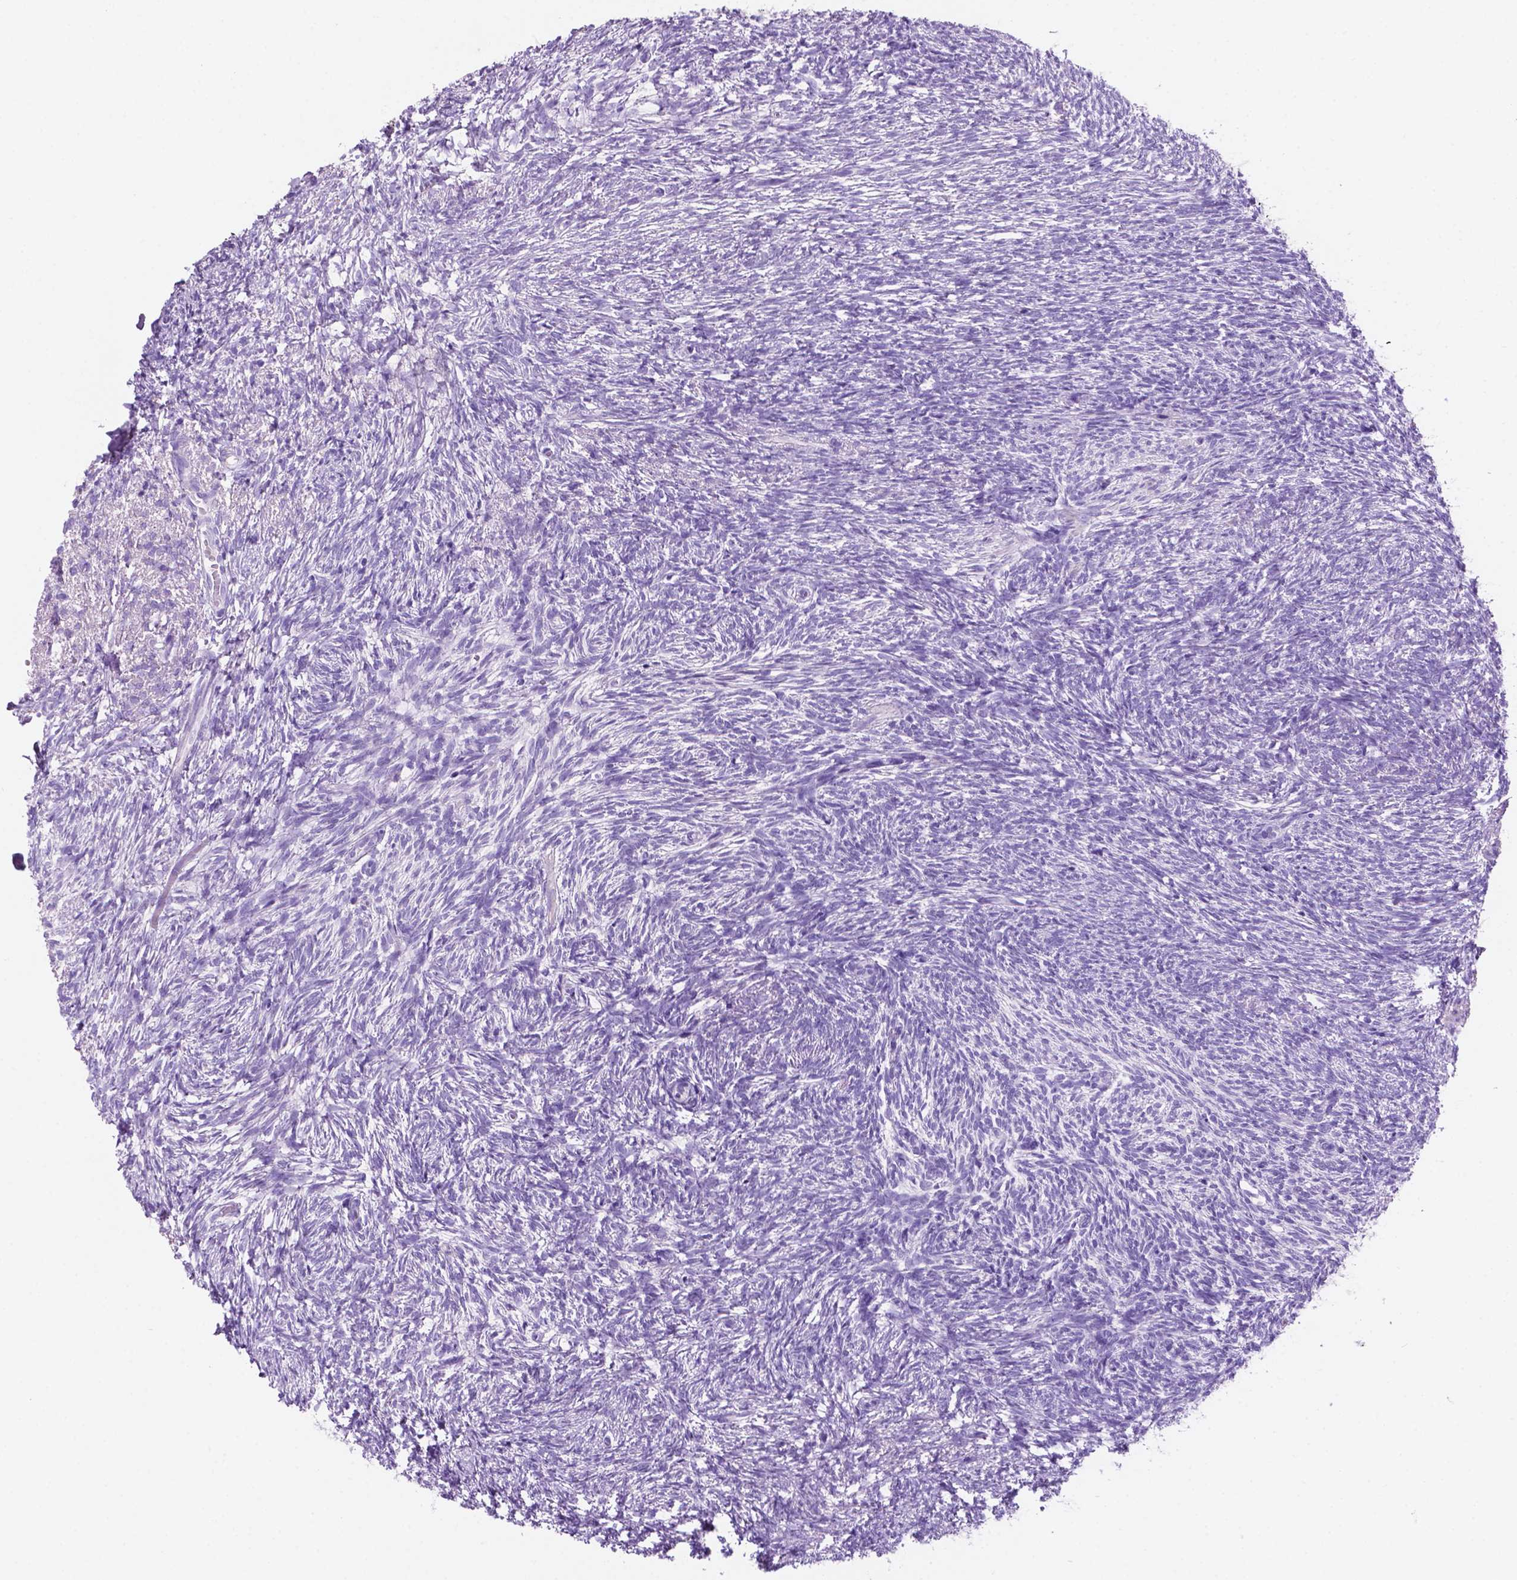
{"staining": {"intensity": "negative", "quantity": "none", "location": "none"}, "tissue": "ovary", "cell_type": "Follicle cells", "image_type": "normal", "snomed": [{"axis": "morphology", "description": "Normal tissue, NOS"}, {"axis": "topography", "description": "Ovary"}], "caption": "Unremarkable ovary was stained to show a protein in brown. There is no significant expression in follicle cells. Brightfield microscopy of immunohistochemistry (IHC) stained with DAB (3,3'-diaminobenzidine) (brown) and hematoxylin (blue), captured at high magnification.", "gene": "POU4F1", "patient": {"sex": "female", "age": 46}}